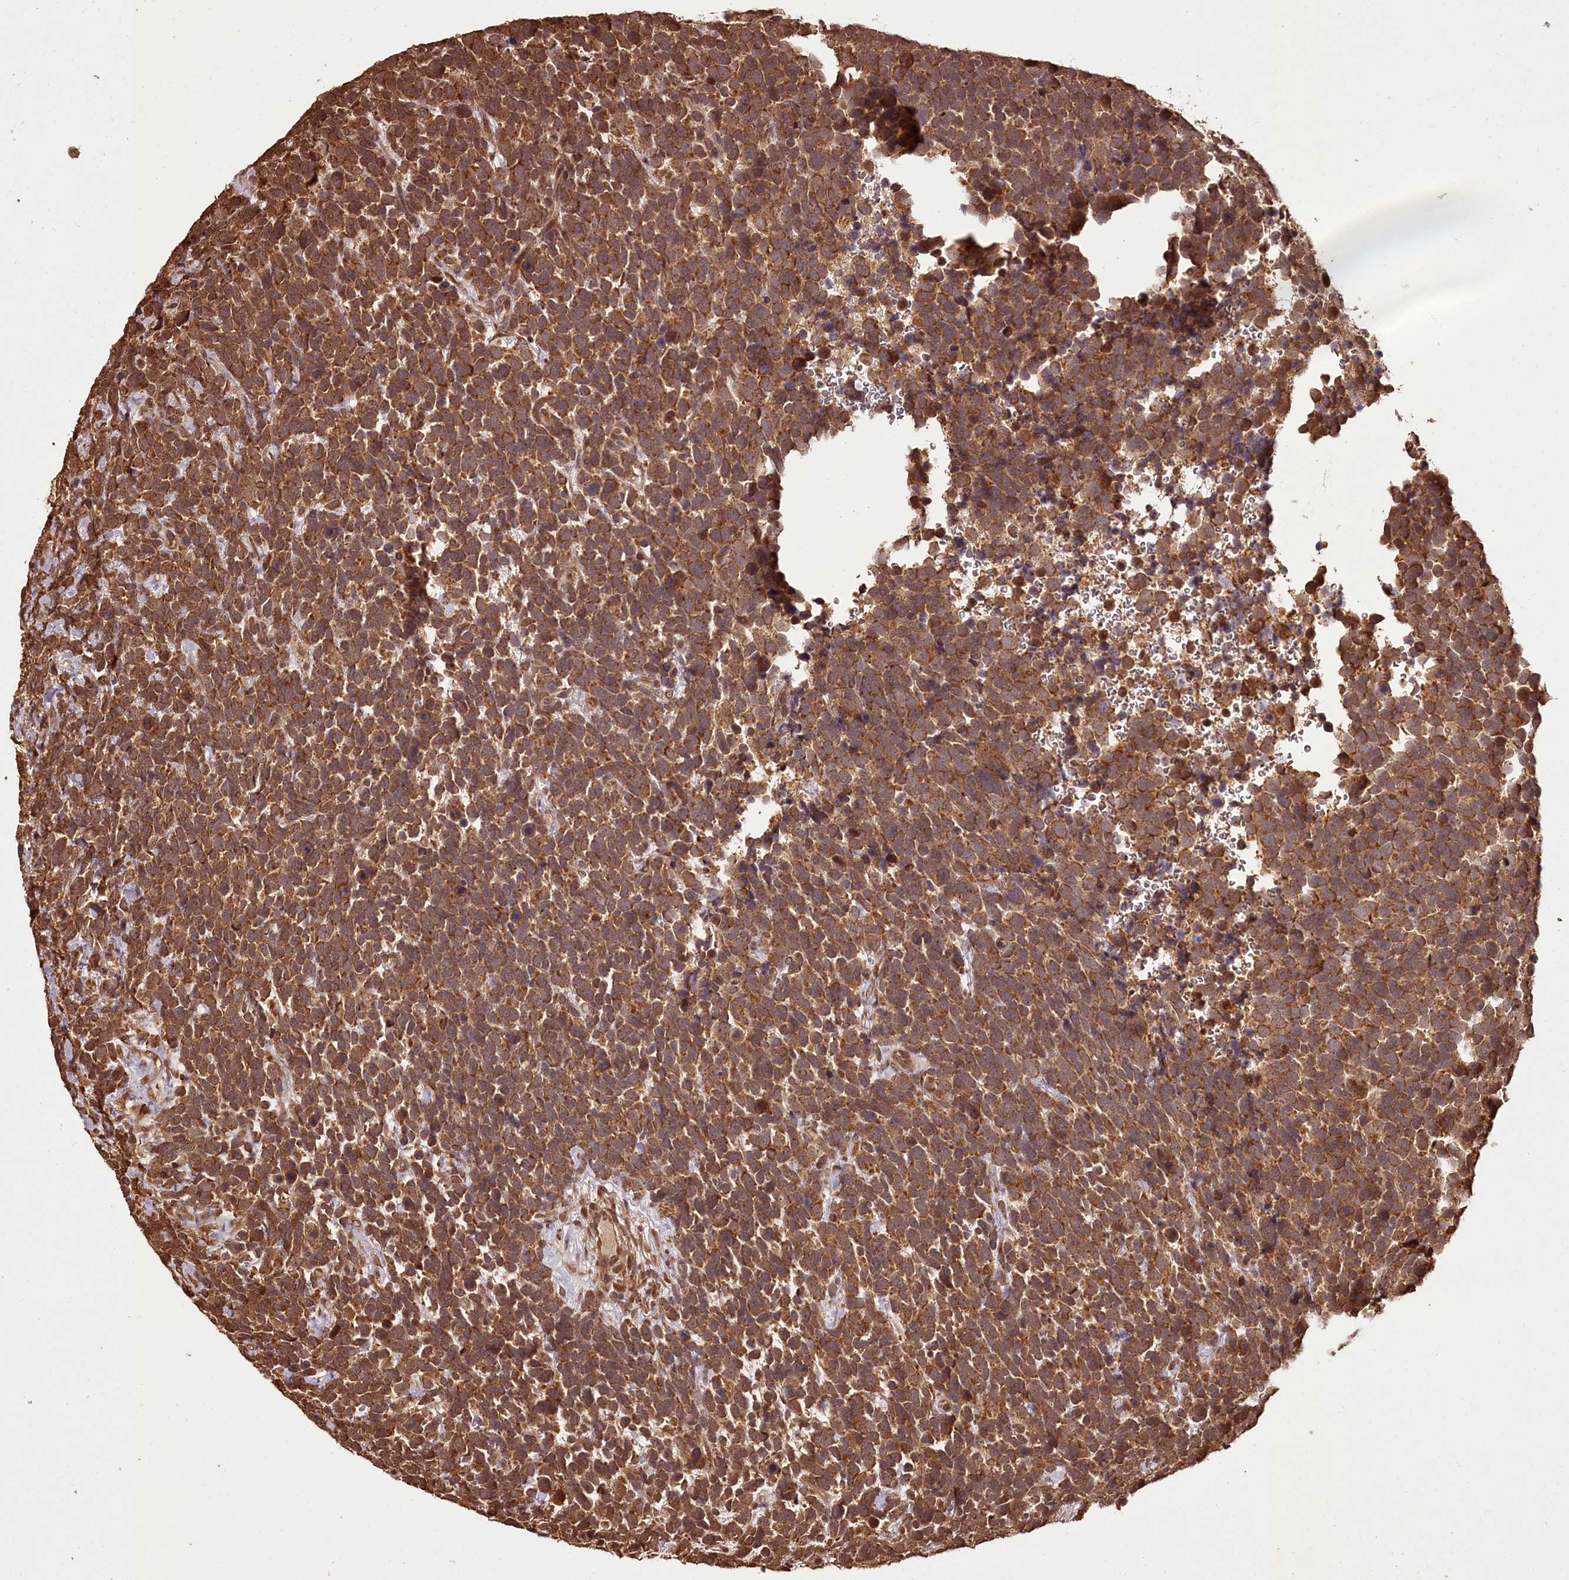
{"staining": {"intensity": "strong", "quantity": ">75%", "location": "cytoplasmic/membranous"}, "tissue": "urothelial cancer", "cell_type": "Tumor cells", "image_type": "cancer", "snomed": [{"axis": "morphology", "description": "Urothelial carcinoma, High grade"}, {"axis": "topography", "description": "Urinary bladder"}], "caption": "Urothelial cancer was stained to show a protein in brown. There is high levels of strong cytoplasmic/membranous positivity in approximately >75% of tumor cells. The staining is performed using DAB (3,3'-diaminobenzidine) brown chromogen to label protein expression. The nuclei are counter-stained blue using hematoxylin.", "gene": "NPRL2", "patient": {"sex": "female", "age": 82}}